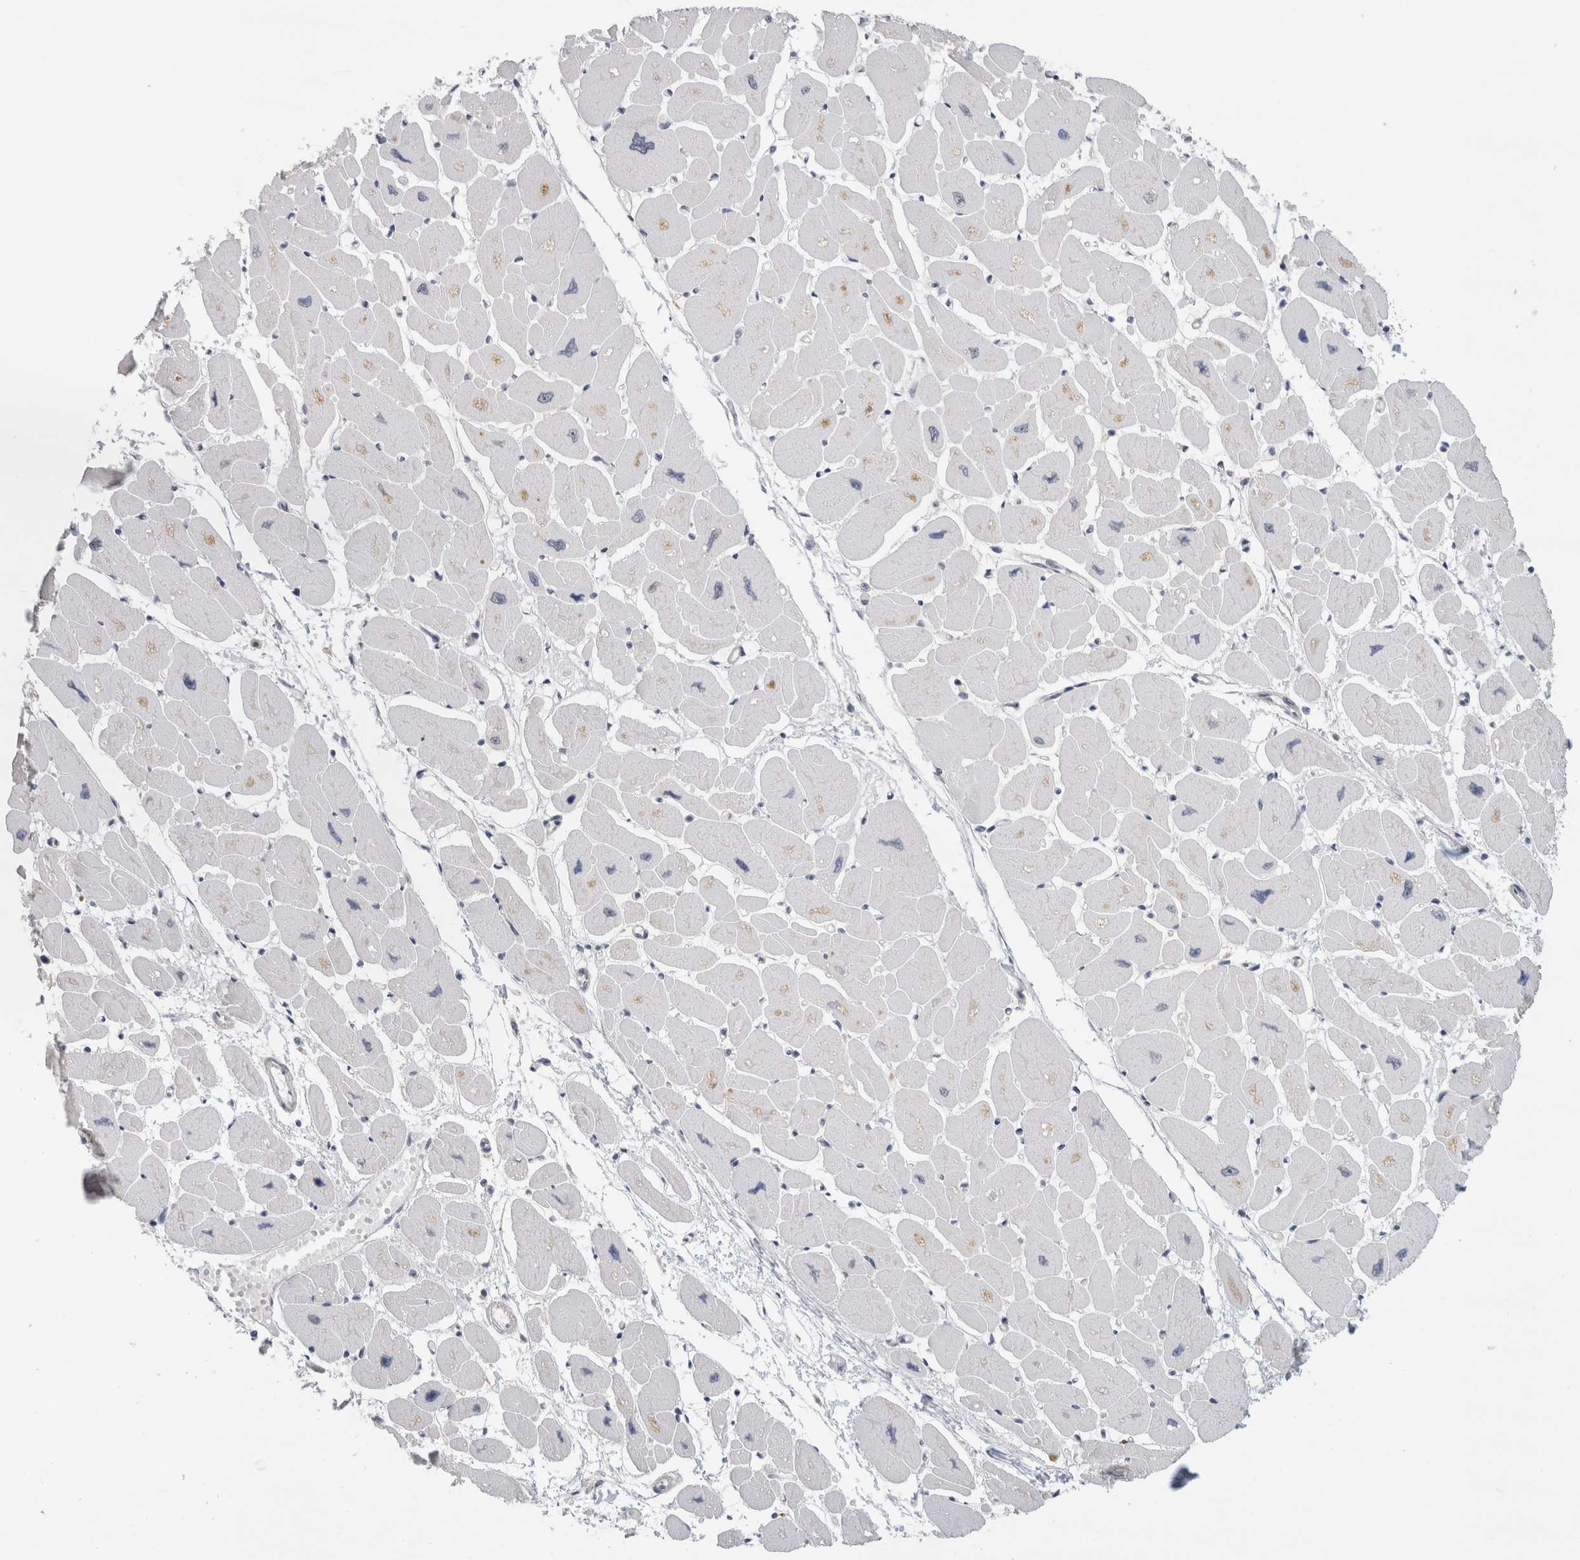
{"staining": {"intensity": "weak", "quantity": "<25%", "location": "nuclear"}, "tissue": "heart muscle", "cell_type": "Cardiomyocytes", "image_type": "normal", "snomed": [{"axis": "morphology", "description": "Normal tissue, NOS"}, {"axis": "topography", "description": "Heart"}], "caption": "This is an immunohistochemistry histopathology image of normal heart muscle. There is no staining in cardiomyocytes.", "gene": "EIF4G3", "patient": {"sex": "female", "age": 54}}